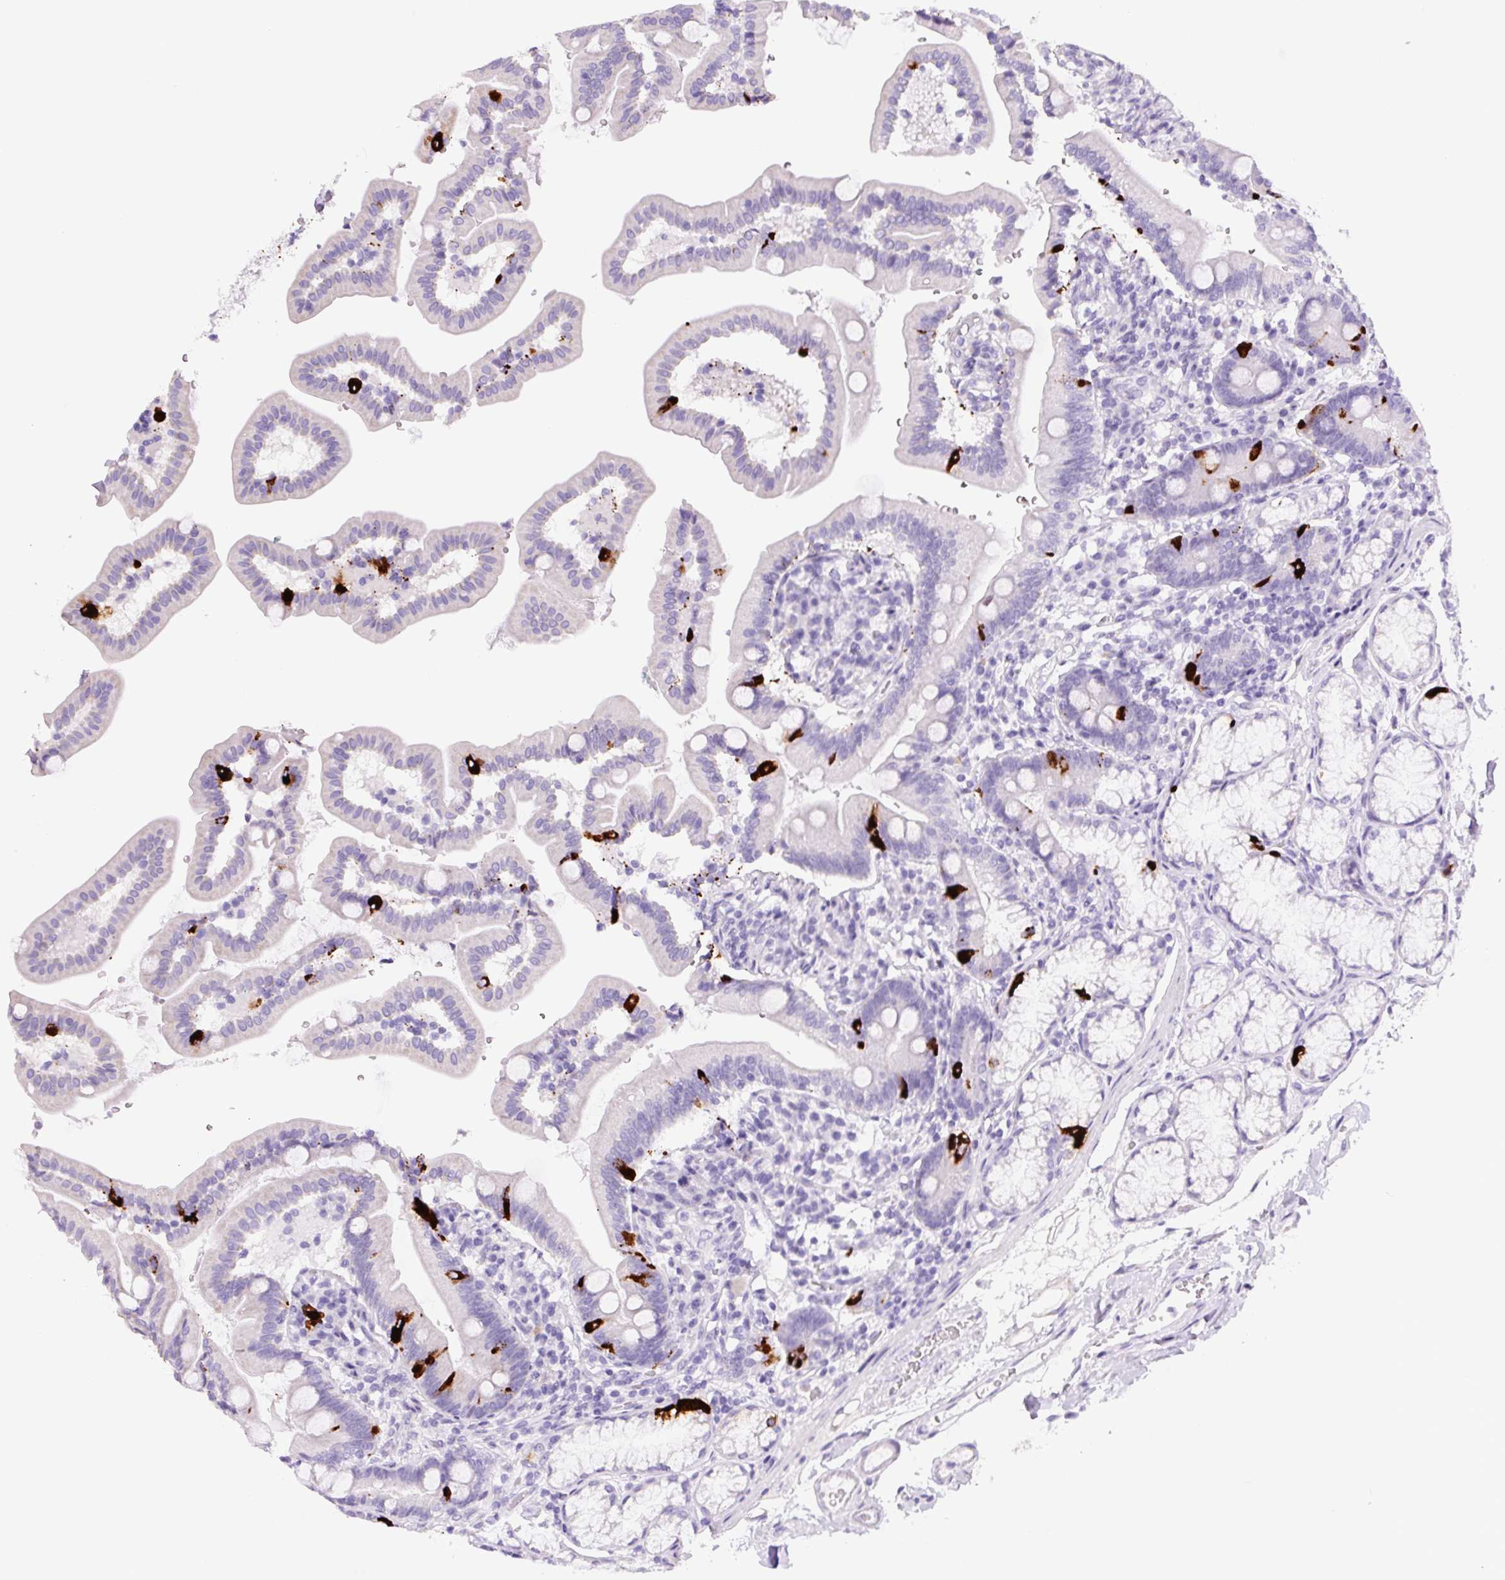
{"staining": {"intensity": "strong", "quantity": "<25%", "location": "cytoplasmic/membranous"}, "tissue": "duodenum", "cell_type": "Glandular cells", "image_type": "normal", "snomed": [{"axis": "morphology", "description": "Normal tissue, NOS"}, {"axis": "topography", "description": "Duodenum"}], "caption": "Approximately <25% of glandular cells in normal duodenum show strong cytoplasmic/membranous protein expression as visualized by brown immunohistochemical staining.", "gene": "CHGA", "patient": {"sex": "female", "age": 67}}